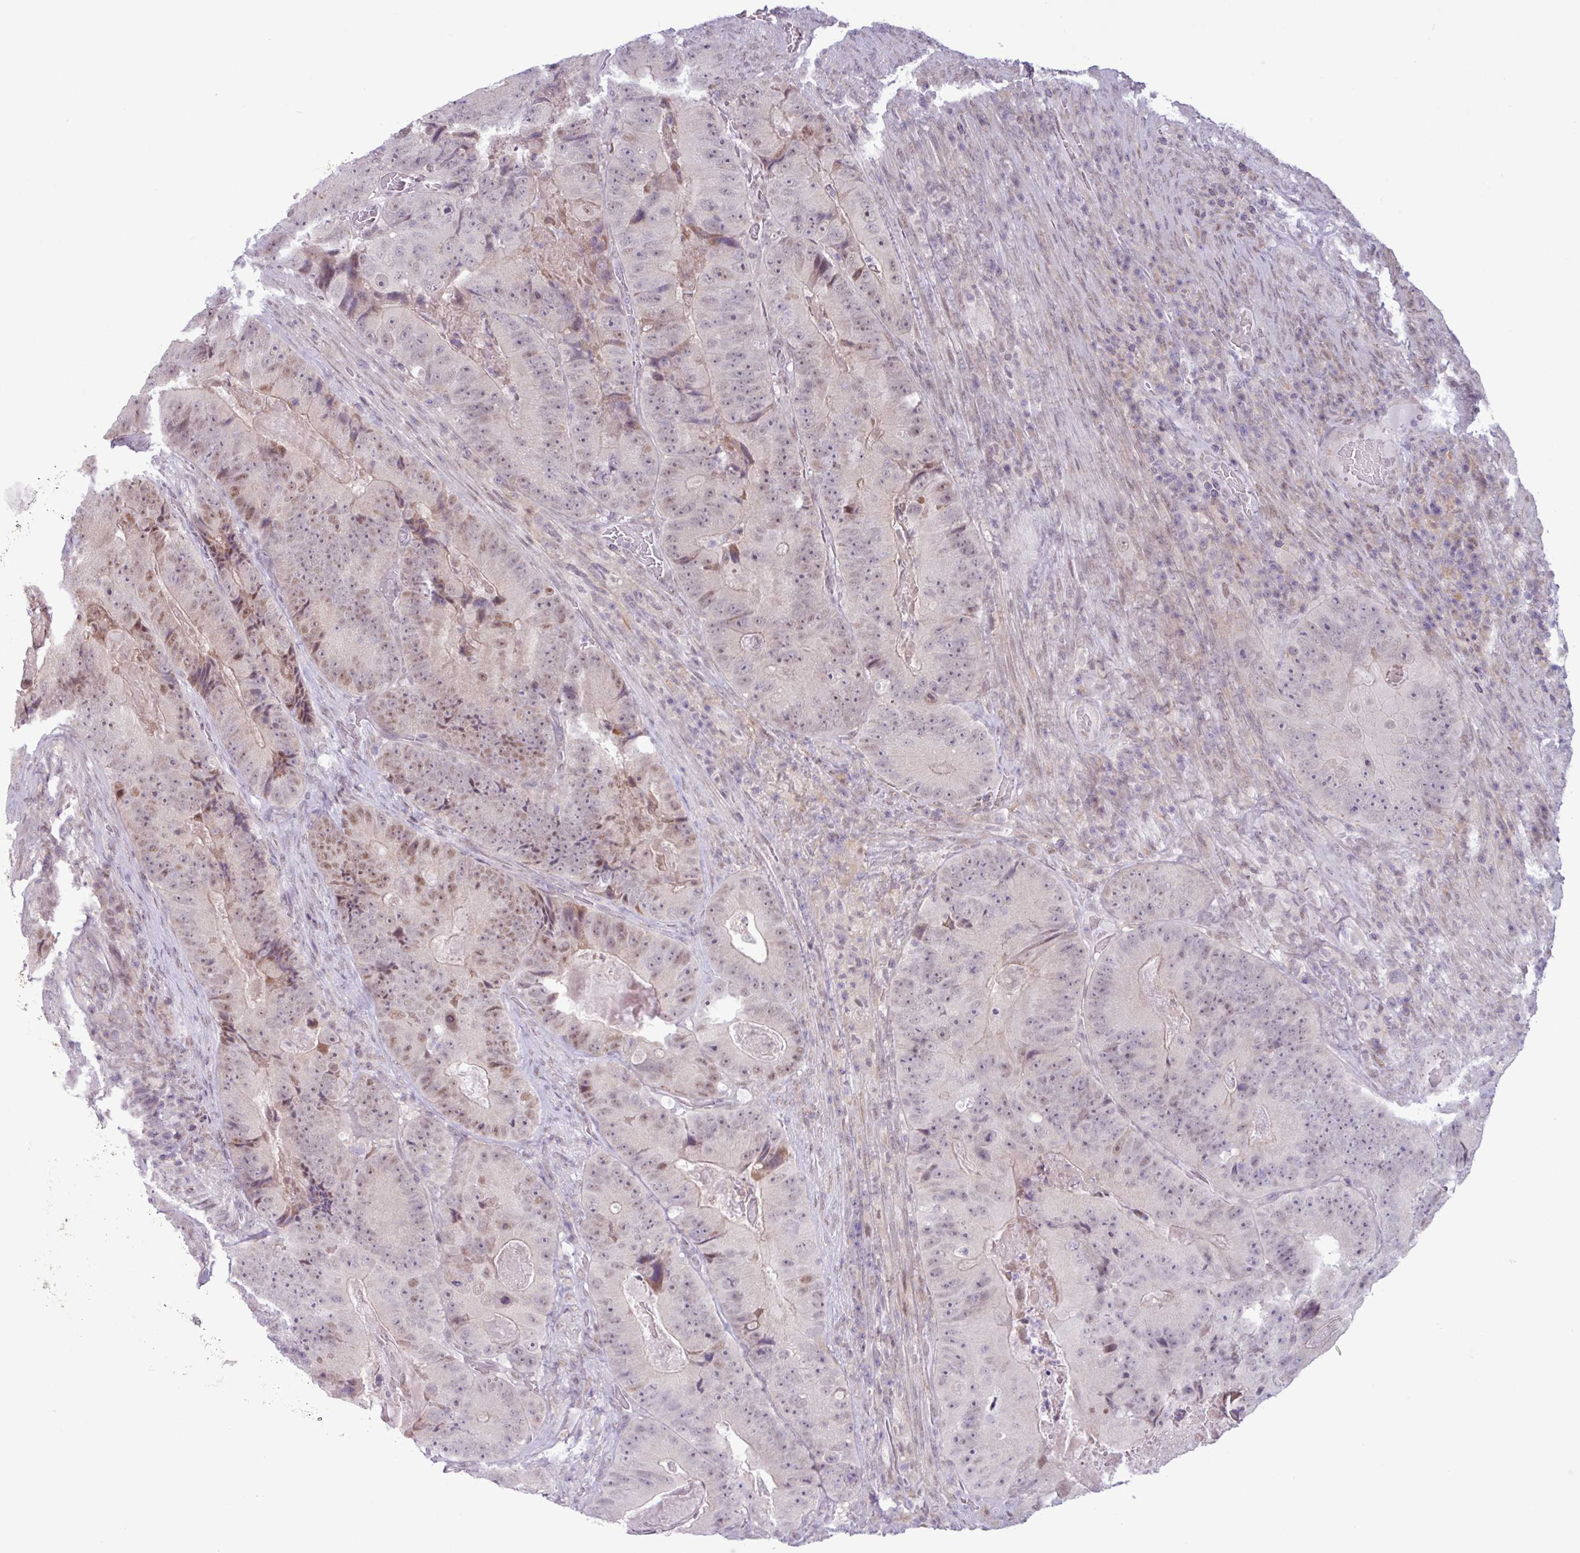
{"staining": {"intensity": "moderate", "quantity": "<25%", "location": "nuclear"}, "tissue": "colorectal cancer", "cell_type": "Tumor cells", "image_type": "cancer", "snomed": [{"axis": "morphology", "description": "Adenocarcinoma, NOS"}, {"axis": "topography", "description": "Colon"}], "caption": "Tumor cells show moderate nuclear staining in approximately <25% of cells in adenocarcinoma (colorectal).", "gene": "NOTCH2", "patient": {"sex": "female", "age": 86}}